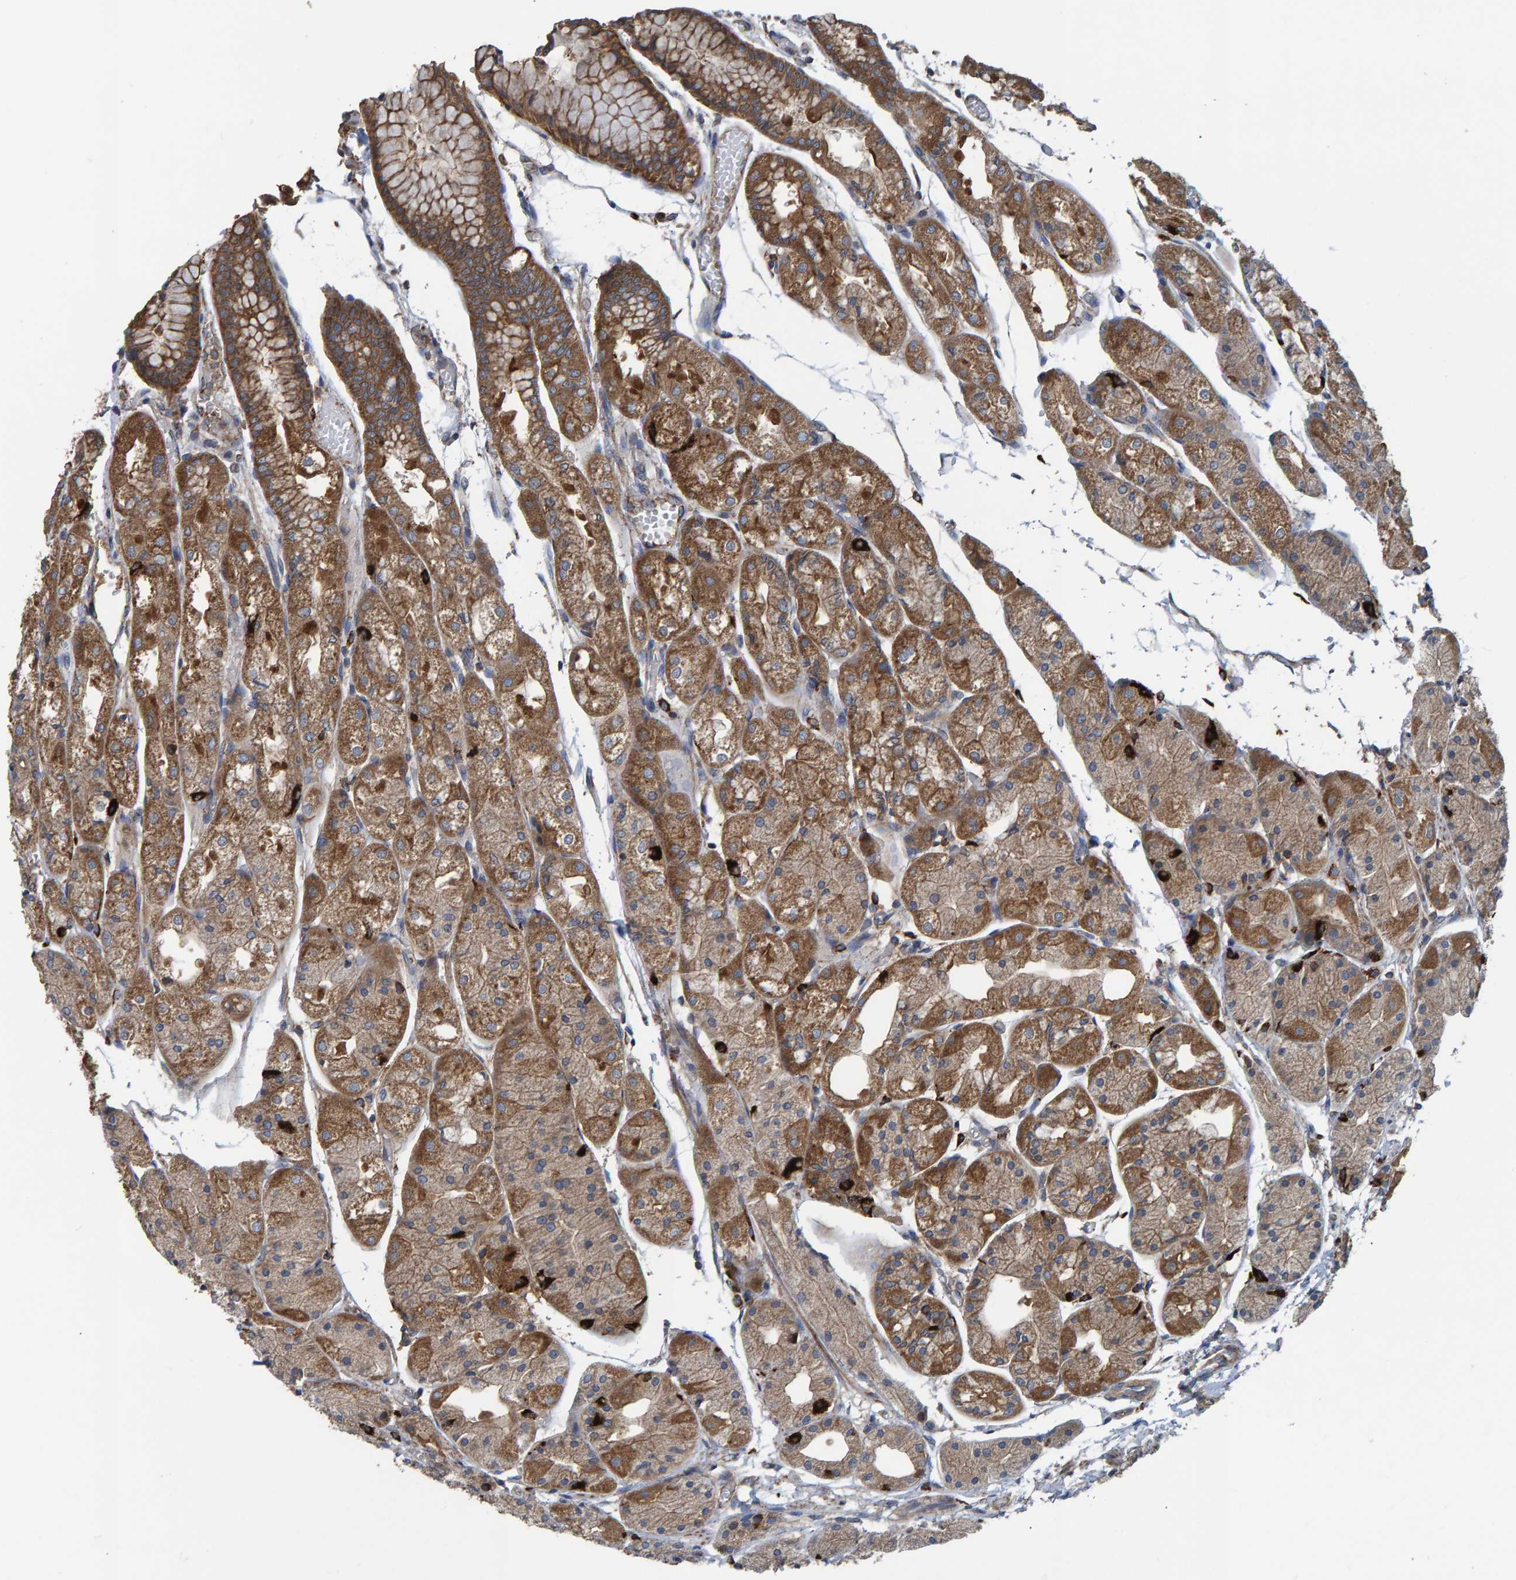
{"staining": {"intensity": "moderate", "quantity": ">75%", "location": "cytoplasmic/membranous"}, "tissue": "stomach", "cell_type": "Glandular cells", "image_type": "normal", "snomed": [{"axis": "morphology", "description": "Normal tissue, NOS"}, {"axis": "topography", "description": "Stomach, upper"}], "caption": "A histopathology image of stomach stained for a protein displays moderate cytoplasmic/membranous brown staining in glandular cells. Immunohistochemistry (ihc) stains the protein of interest in brown and the nuclei are stained blue.", "gene": "LRSAM1", "patient": {"sex": "male", "age": 72}}